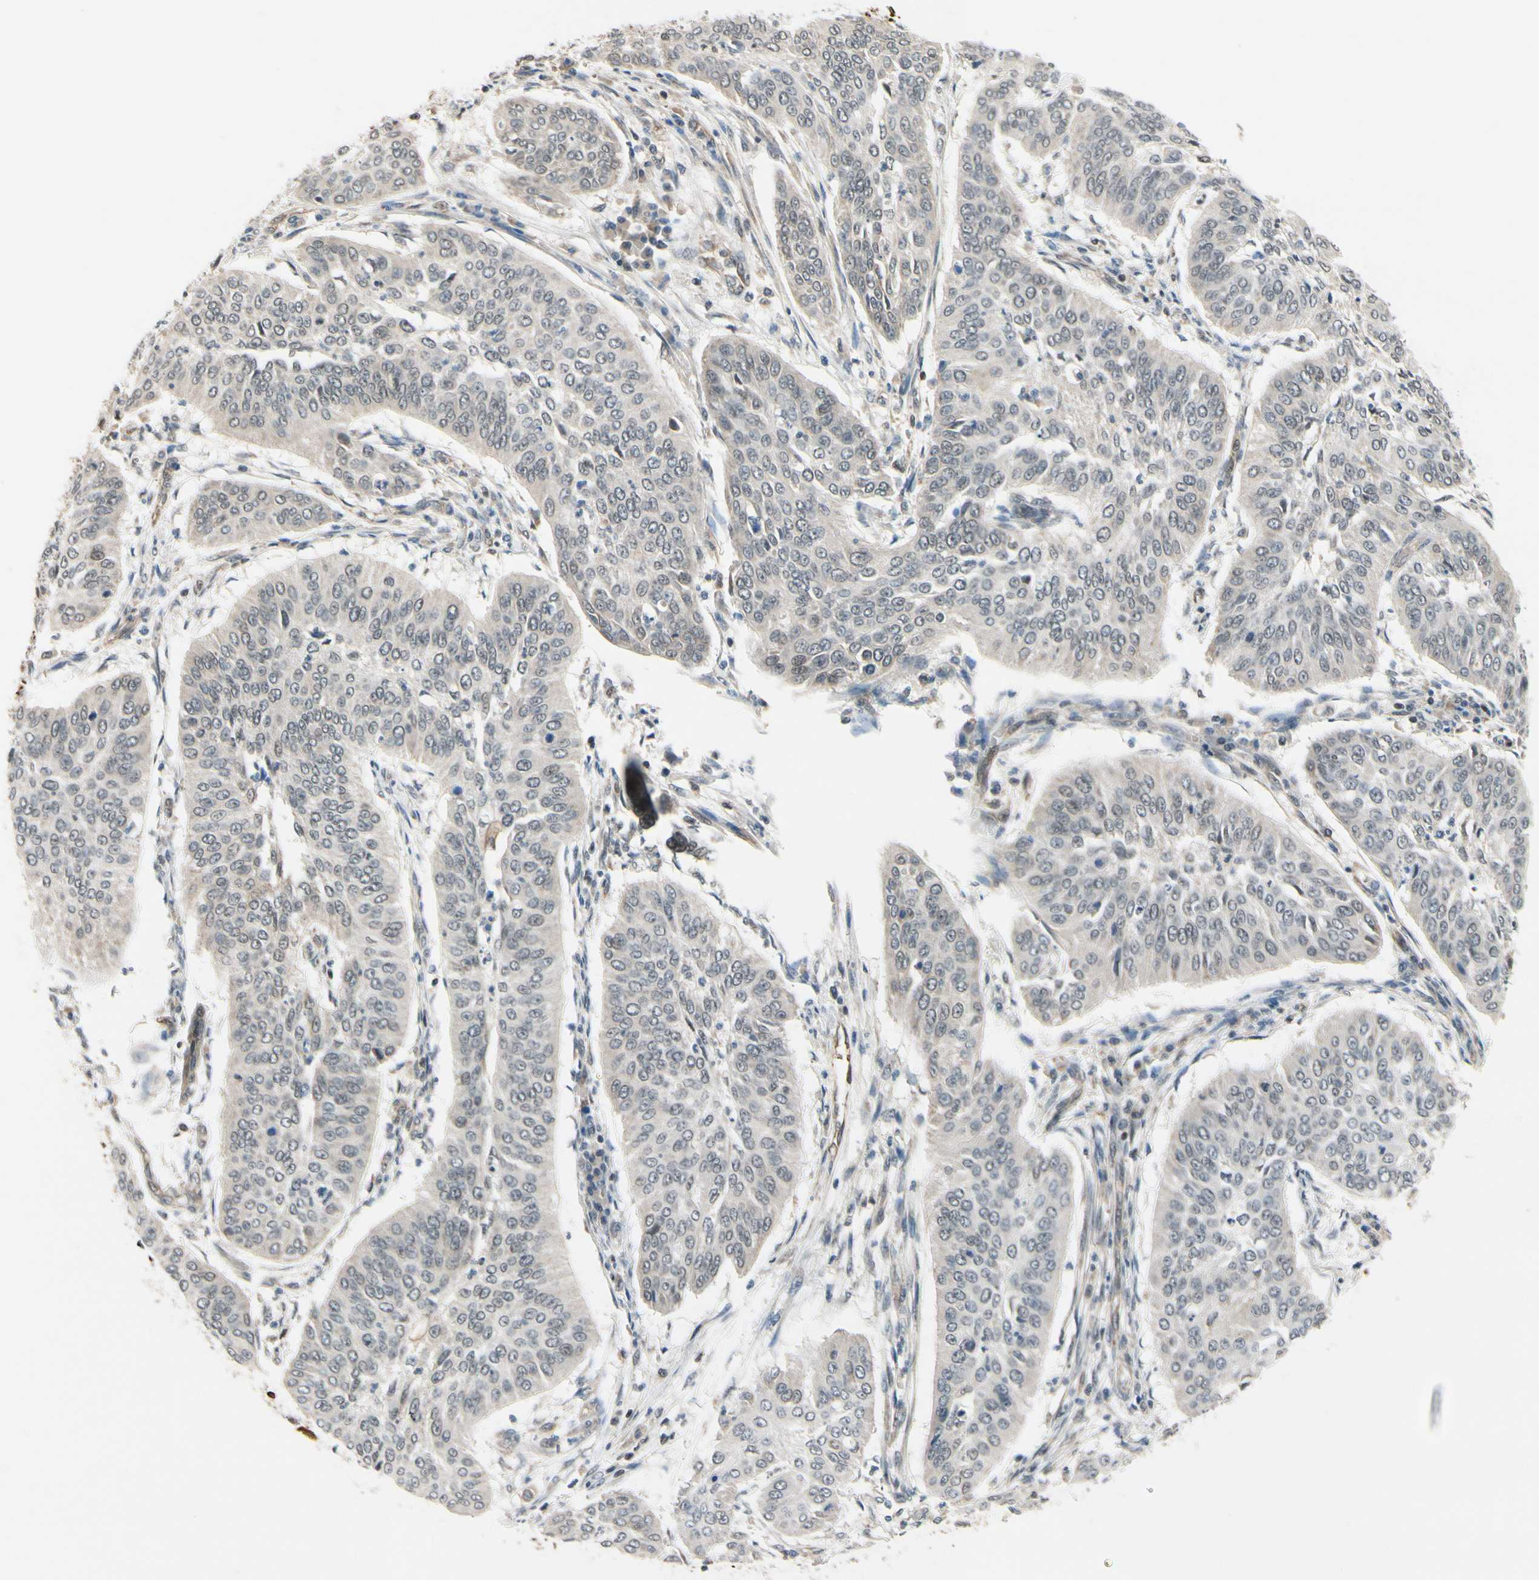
{"staining": {"intensity": "negative", "quantity": "none", "location": "none"}, "tissue": "cervical cancer", "cell_type": "Tumor cells", "image_type": "cancer", "snomed": [{"axis": "morphology", "description": "Normal tissue, NOS"}, {"axis": "morphology", "description": "Squamous cell carcinoma, NOS"}, {"axis": "topography", "description": "Cervix"}], "caption": "Immunohistochemistry (IHC) micrograph of neoplastic tissue: human cervical cancer (squamous cell carcinoma) stained with DAB shows no significant protein staining in tumor cells. (Immunohistochemistry (IHC), brightfield microscopy, high magnification).", "gene": "TAF12", "patient": {"sex": "female", "age": 39}}